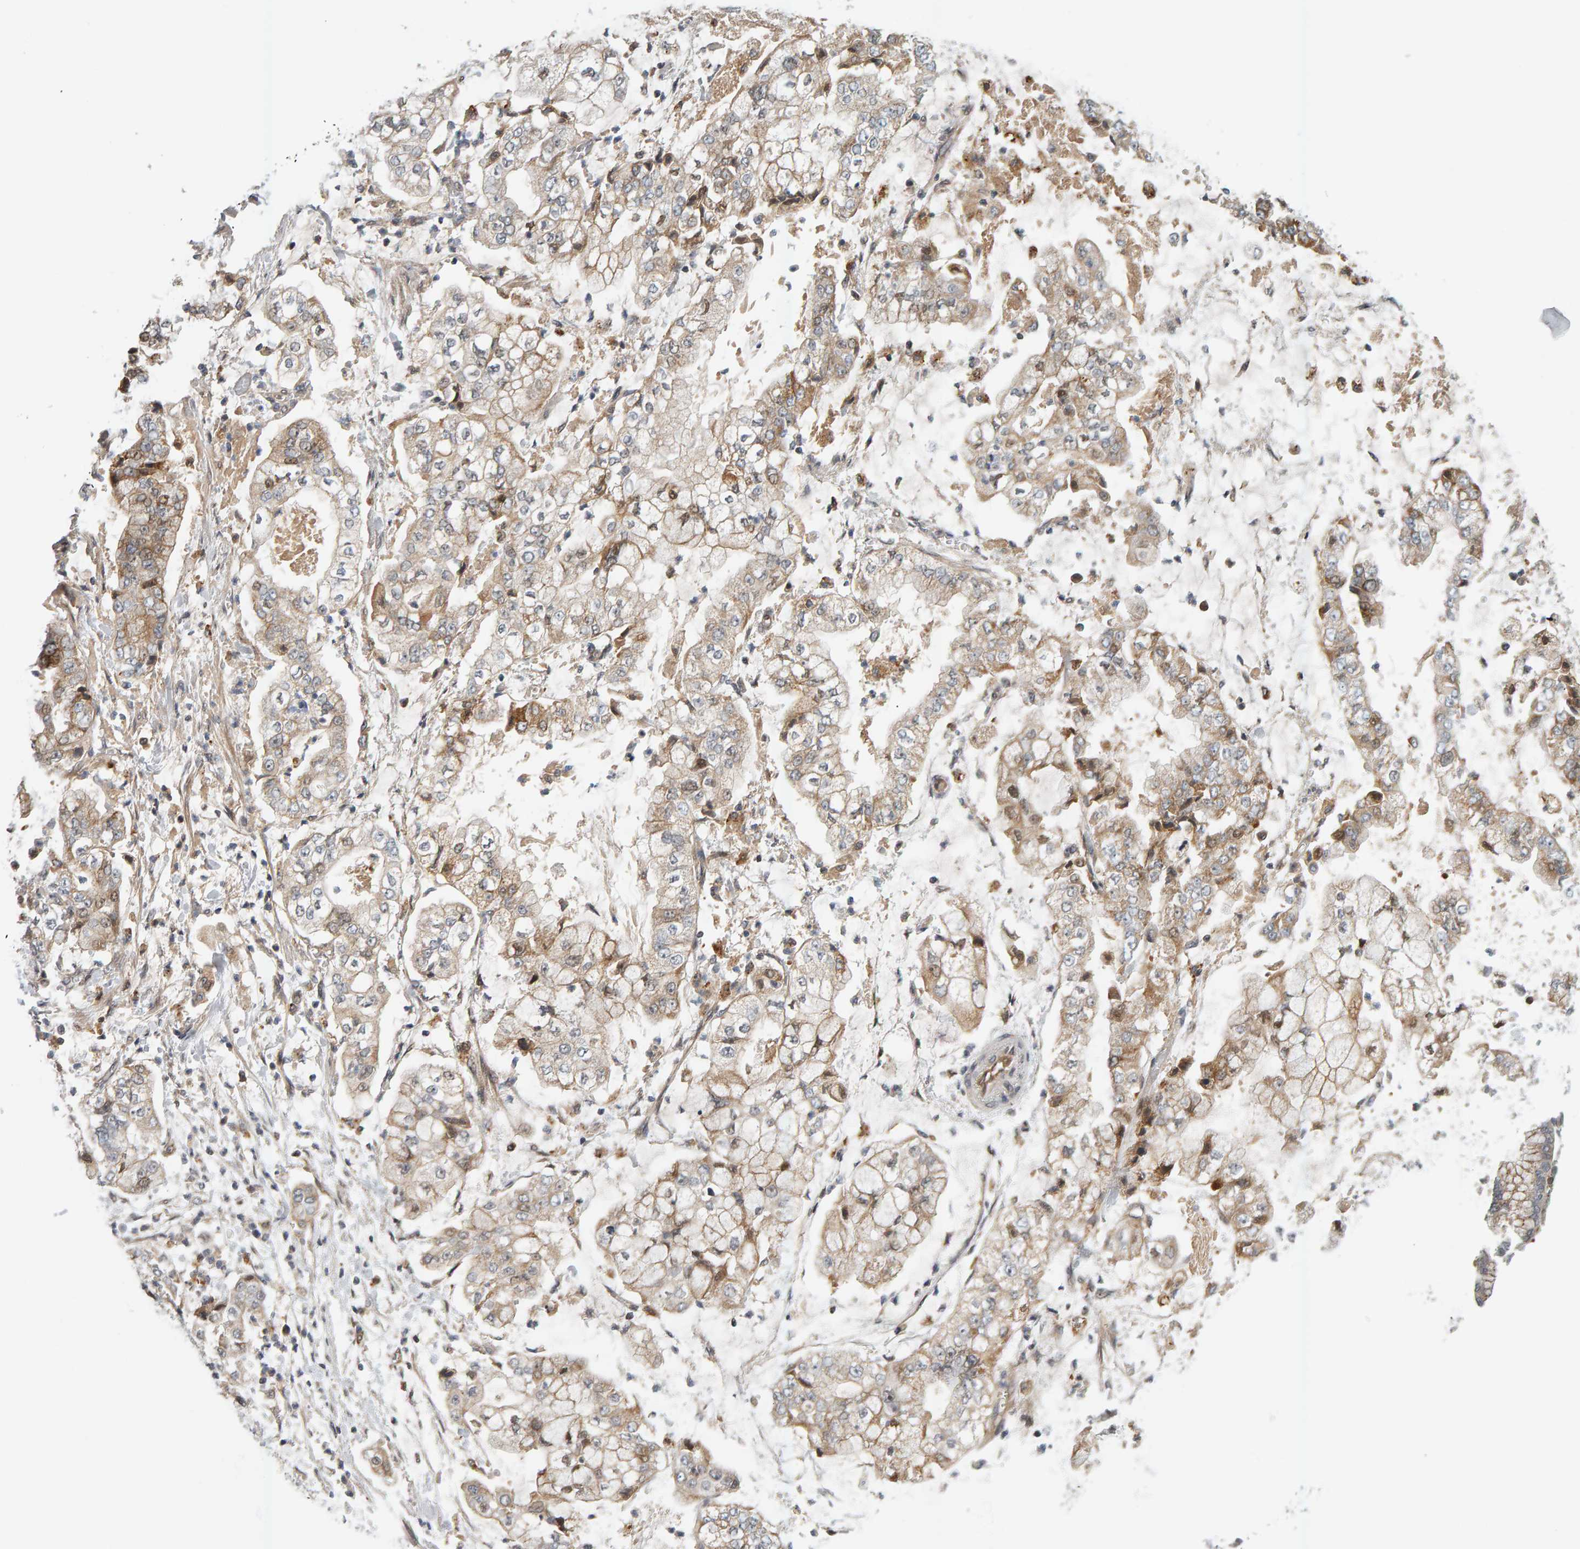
{"staining": {"intensity": "moderate", "quantity": "25%-75%", "location": "cytoplasmic/membranous"}, "tissue": "stomach cancer", "cell_type": "Tumor cells", "image_type": "cancer", "snomed": [{"axis": "morphology", "description": "Adenocarcinoma, NOS"}, {"axis": "topography", "description": "Stomach"}], "caption": "This photomicrograph shows stomach adenocarcinoma stained with immunohistochemistry to label a protein in brown. The cytoplasmic/membranous of tumor cells show moderate positivity for the protein. Nuclei are counter-stained blue.", "gene": "ZNF160", "patient": {"sex": "male", "age": 76}}